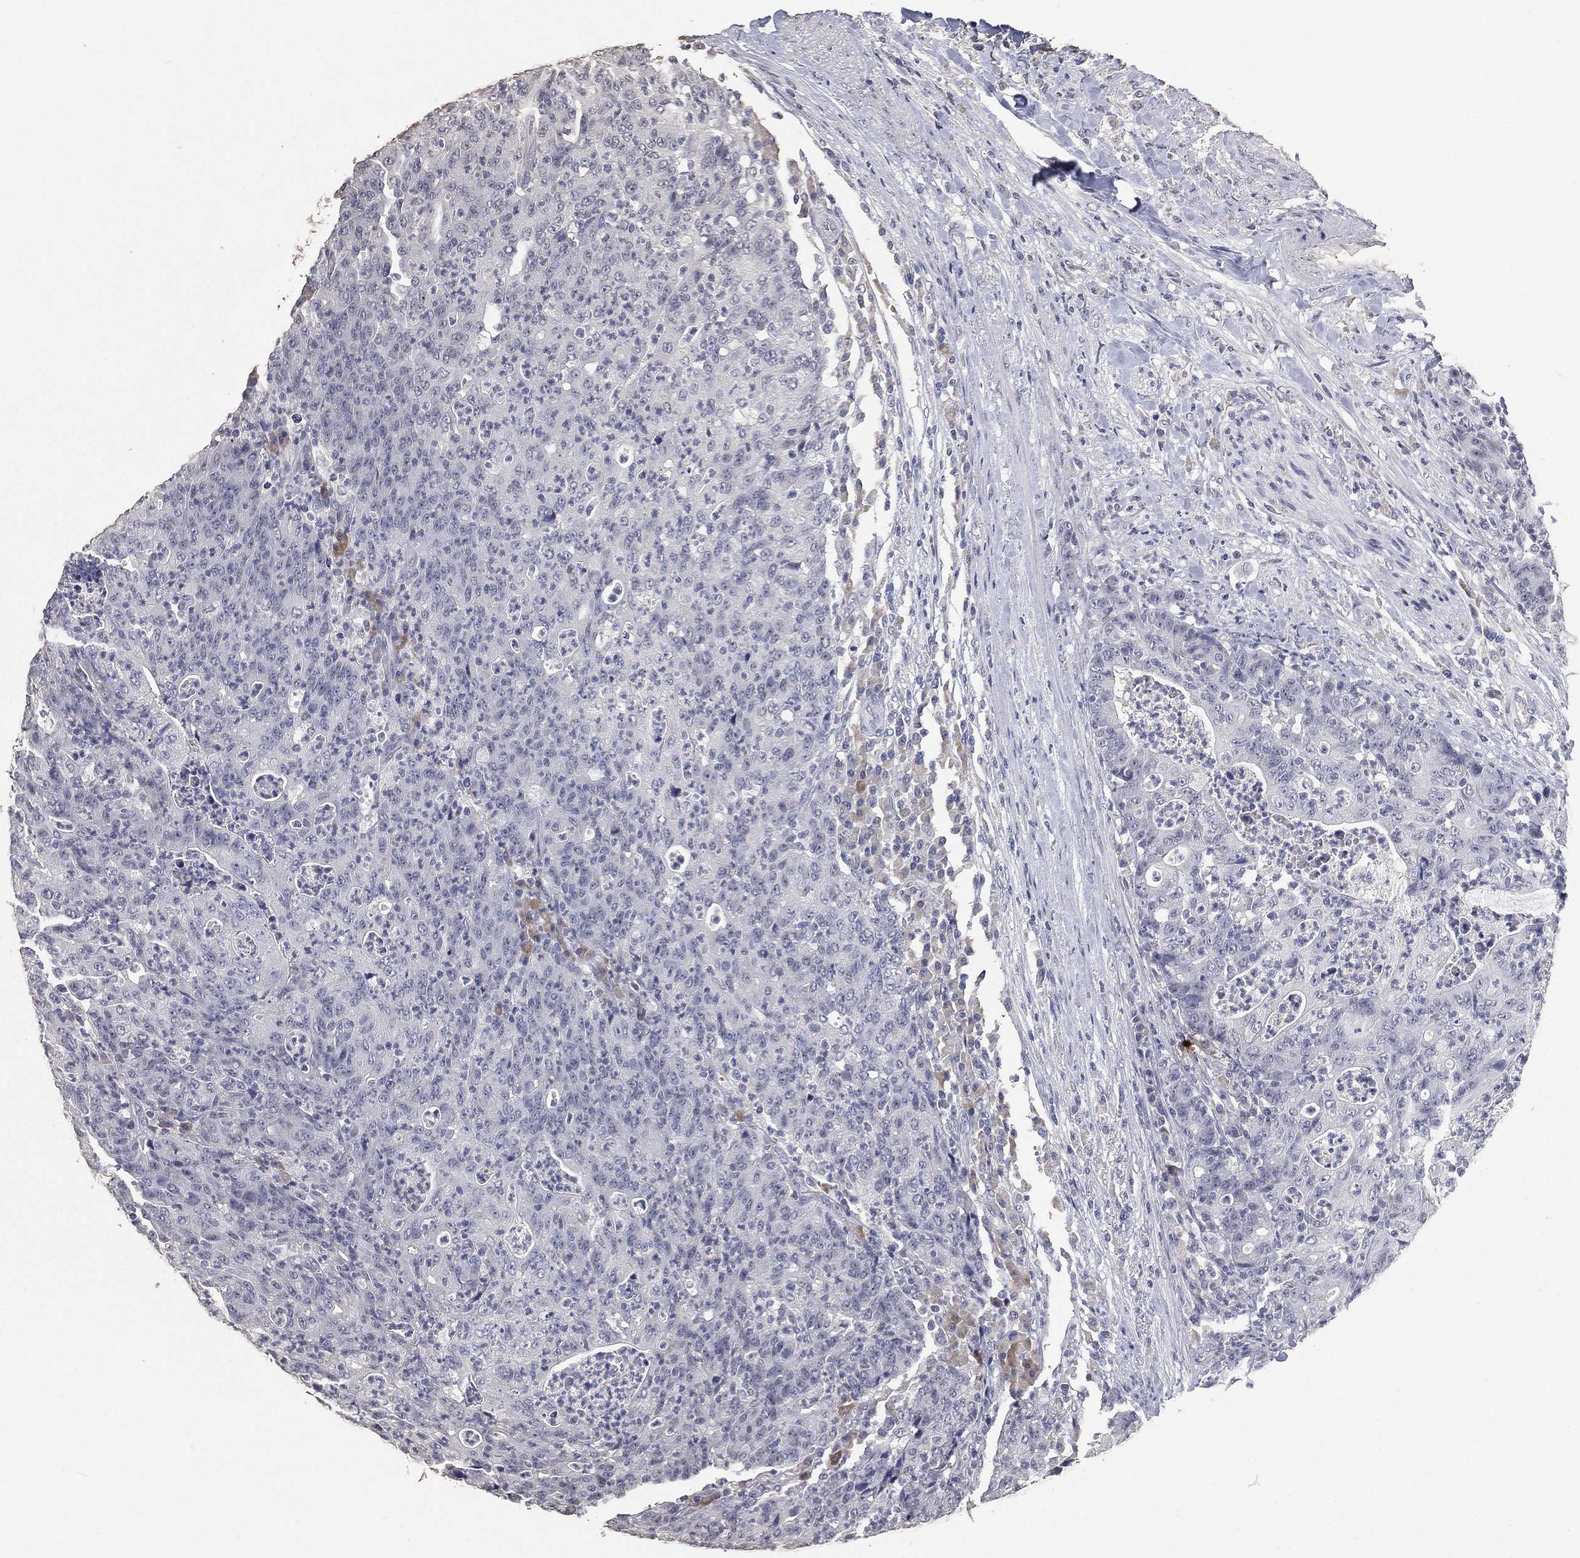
{"staining": {"intensity": "negative", "quantity": "none", "location": "none"}, "tissue": "colorectal cancer", "cell_type": "Tumor cells", "image_type": "cancer", "snomed": [{"axis": "morphology", "description": "Adenocarcinoma, NOS"}, {"axis": "topography", "description": "Colon"}], "caption": "Adenocarcinoma (colorectal) was stained to show a protein in brown. There is no significant staining in tumor cells.", "gene": "DSG1", "patient": {"sex": "male", "age": 70}}